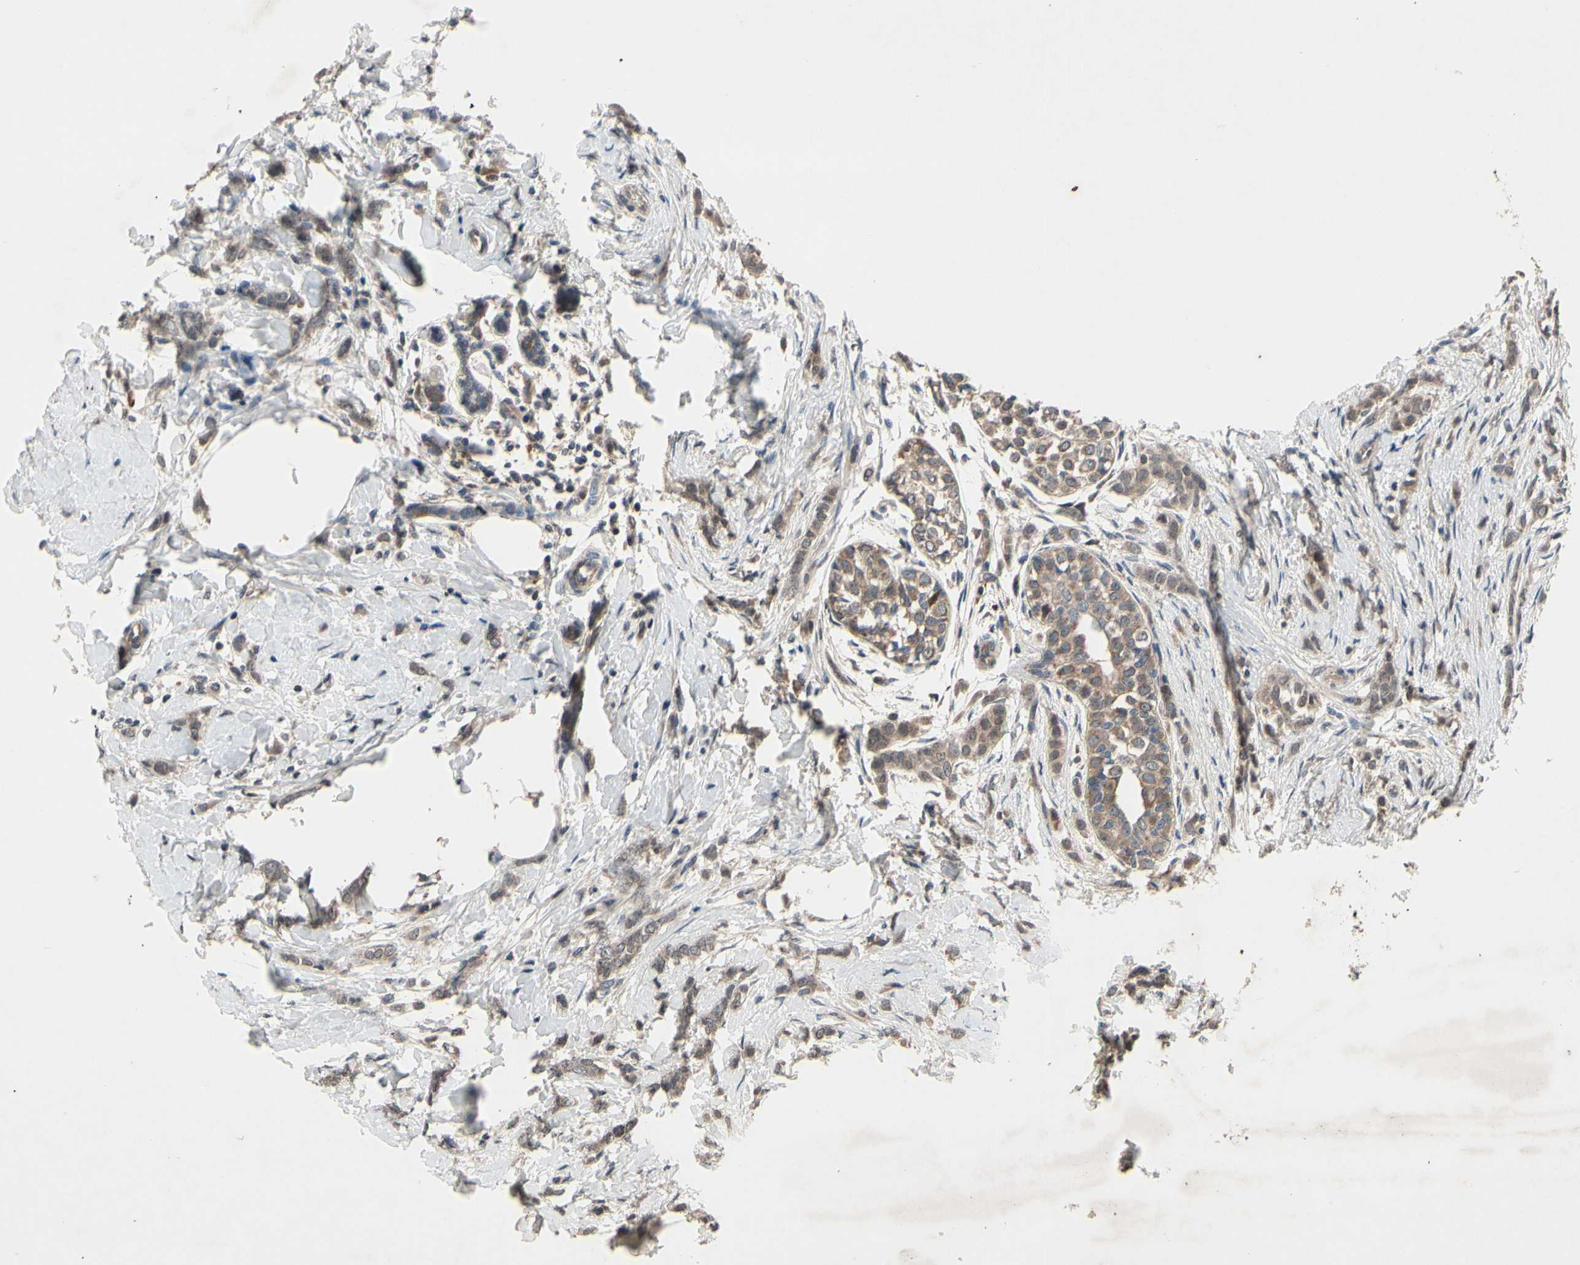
{"staining": {"intensity": "weak", "quantity": ">75%", "location": "cytoplasmic/membranous"}, "tissue": "breast cancer", "cell_type": "Tumor cells", "image_type": "cancer", "snomed": [{"axis": "morphology", "description": "Lobular carcinoma, in situ"}, {"axis": "morphology", "description": "Lobular carcinoma"}, {"axis": "topography", "description": "Breast"}], "caption": "An image showing weak cytoplasmic/membranous expression in approximately >75% of tumor cells in lobular carcinoma in situ (breast), as visualized by brown immunohistochemical staining.", "gene": "MBTPS2", "patient": {"sex": "female", "age": 41}}